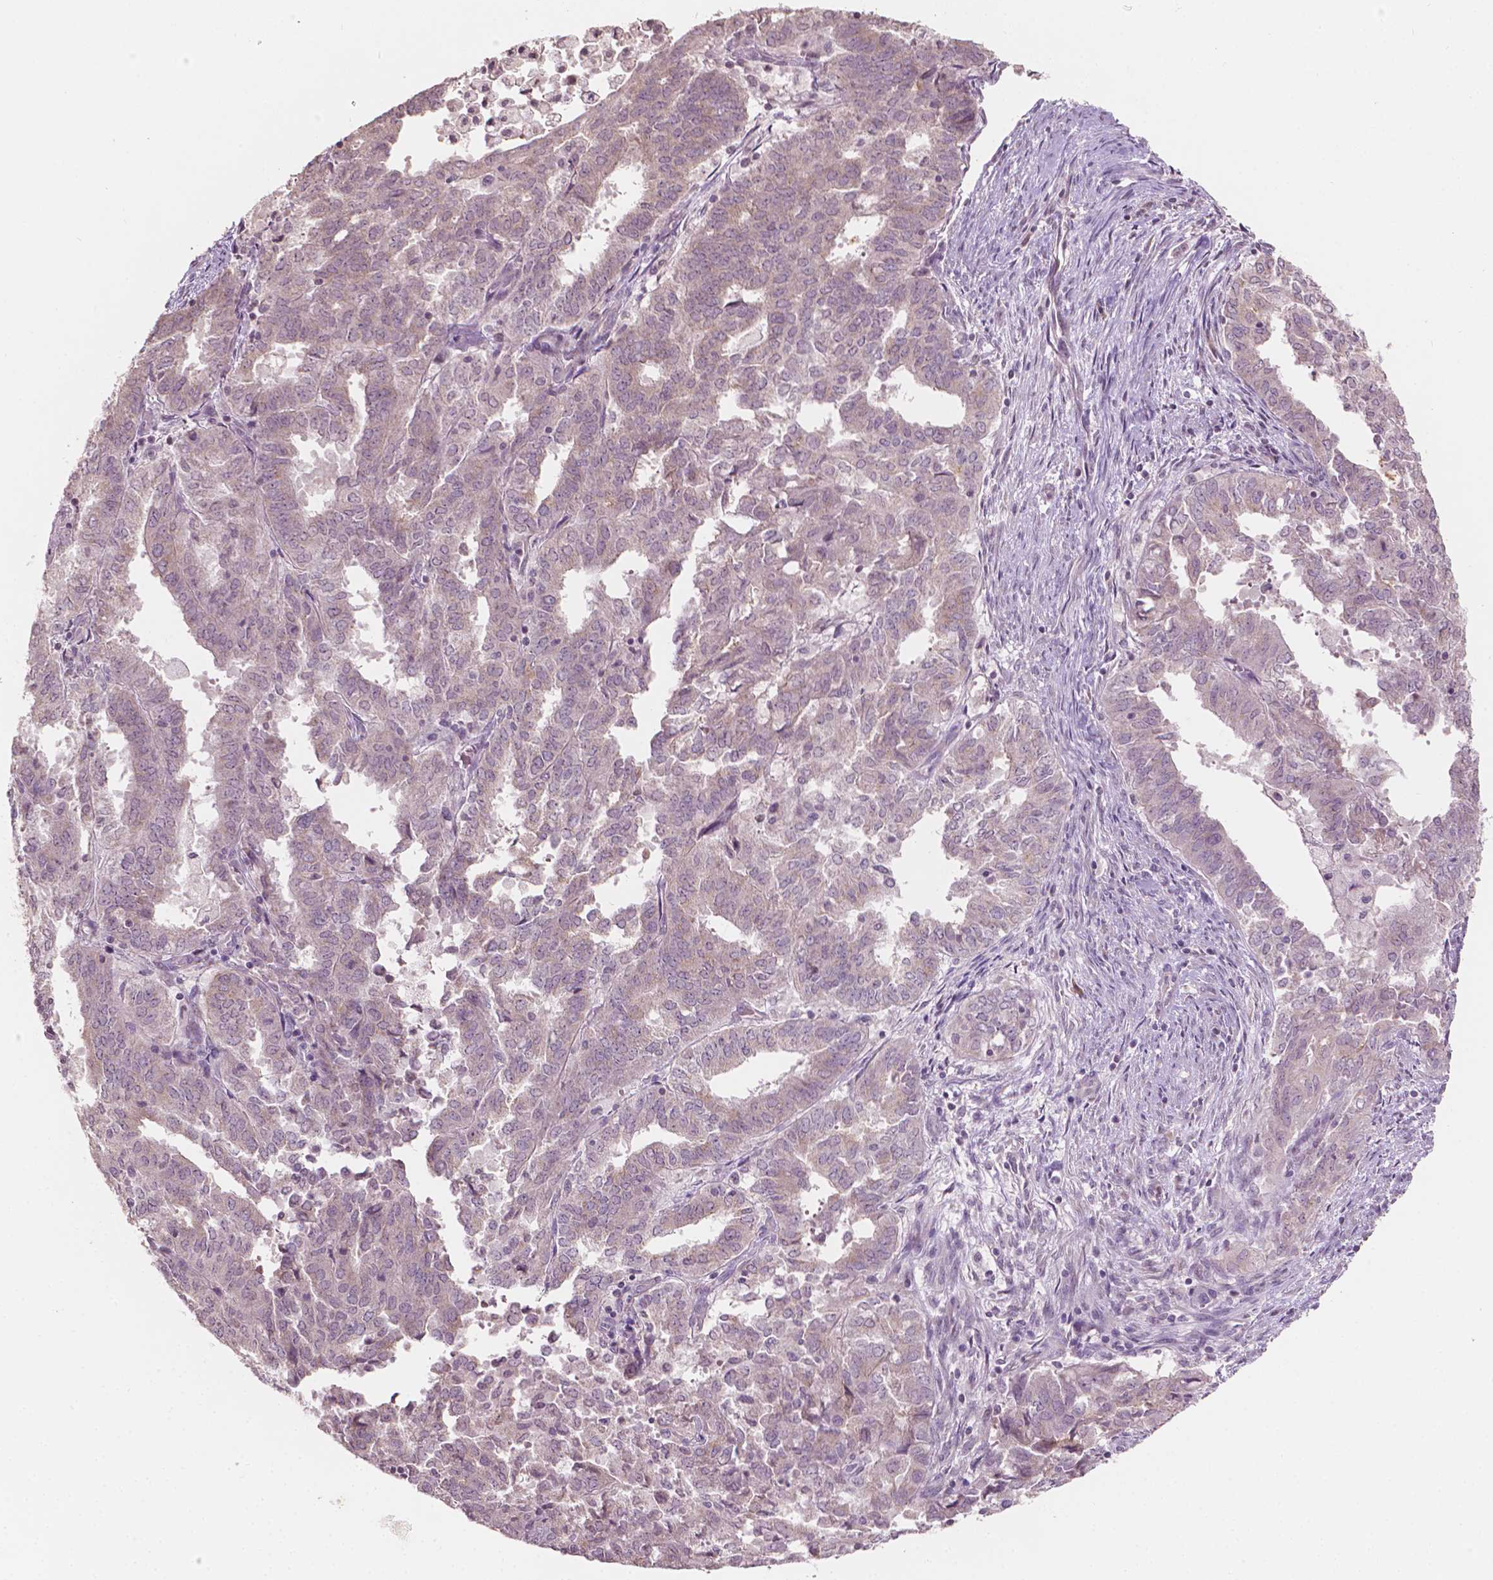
{"staining": {"intensity": "weak", "quantity": ">75%", "location": "cytoplasmic/membranous"}, "tissue": "endometrial cancer", "cell_type": "Tumor cells", "image_type": "cancer", "snomed": [{"axis": "morphology", "description": "Adenocarcinoma, NOS"}, {"axis": "topography", "description": "Endometrium"}], "caption": "Protein expression analysis of endometrial adenocarcinoma exhibits weak cytoplasmic/membranous expression in approximately >75% of tumor cells.", "gene": "NOS1AP", "patient": {"sex": "female", "age": 72}}